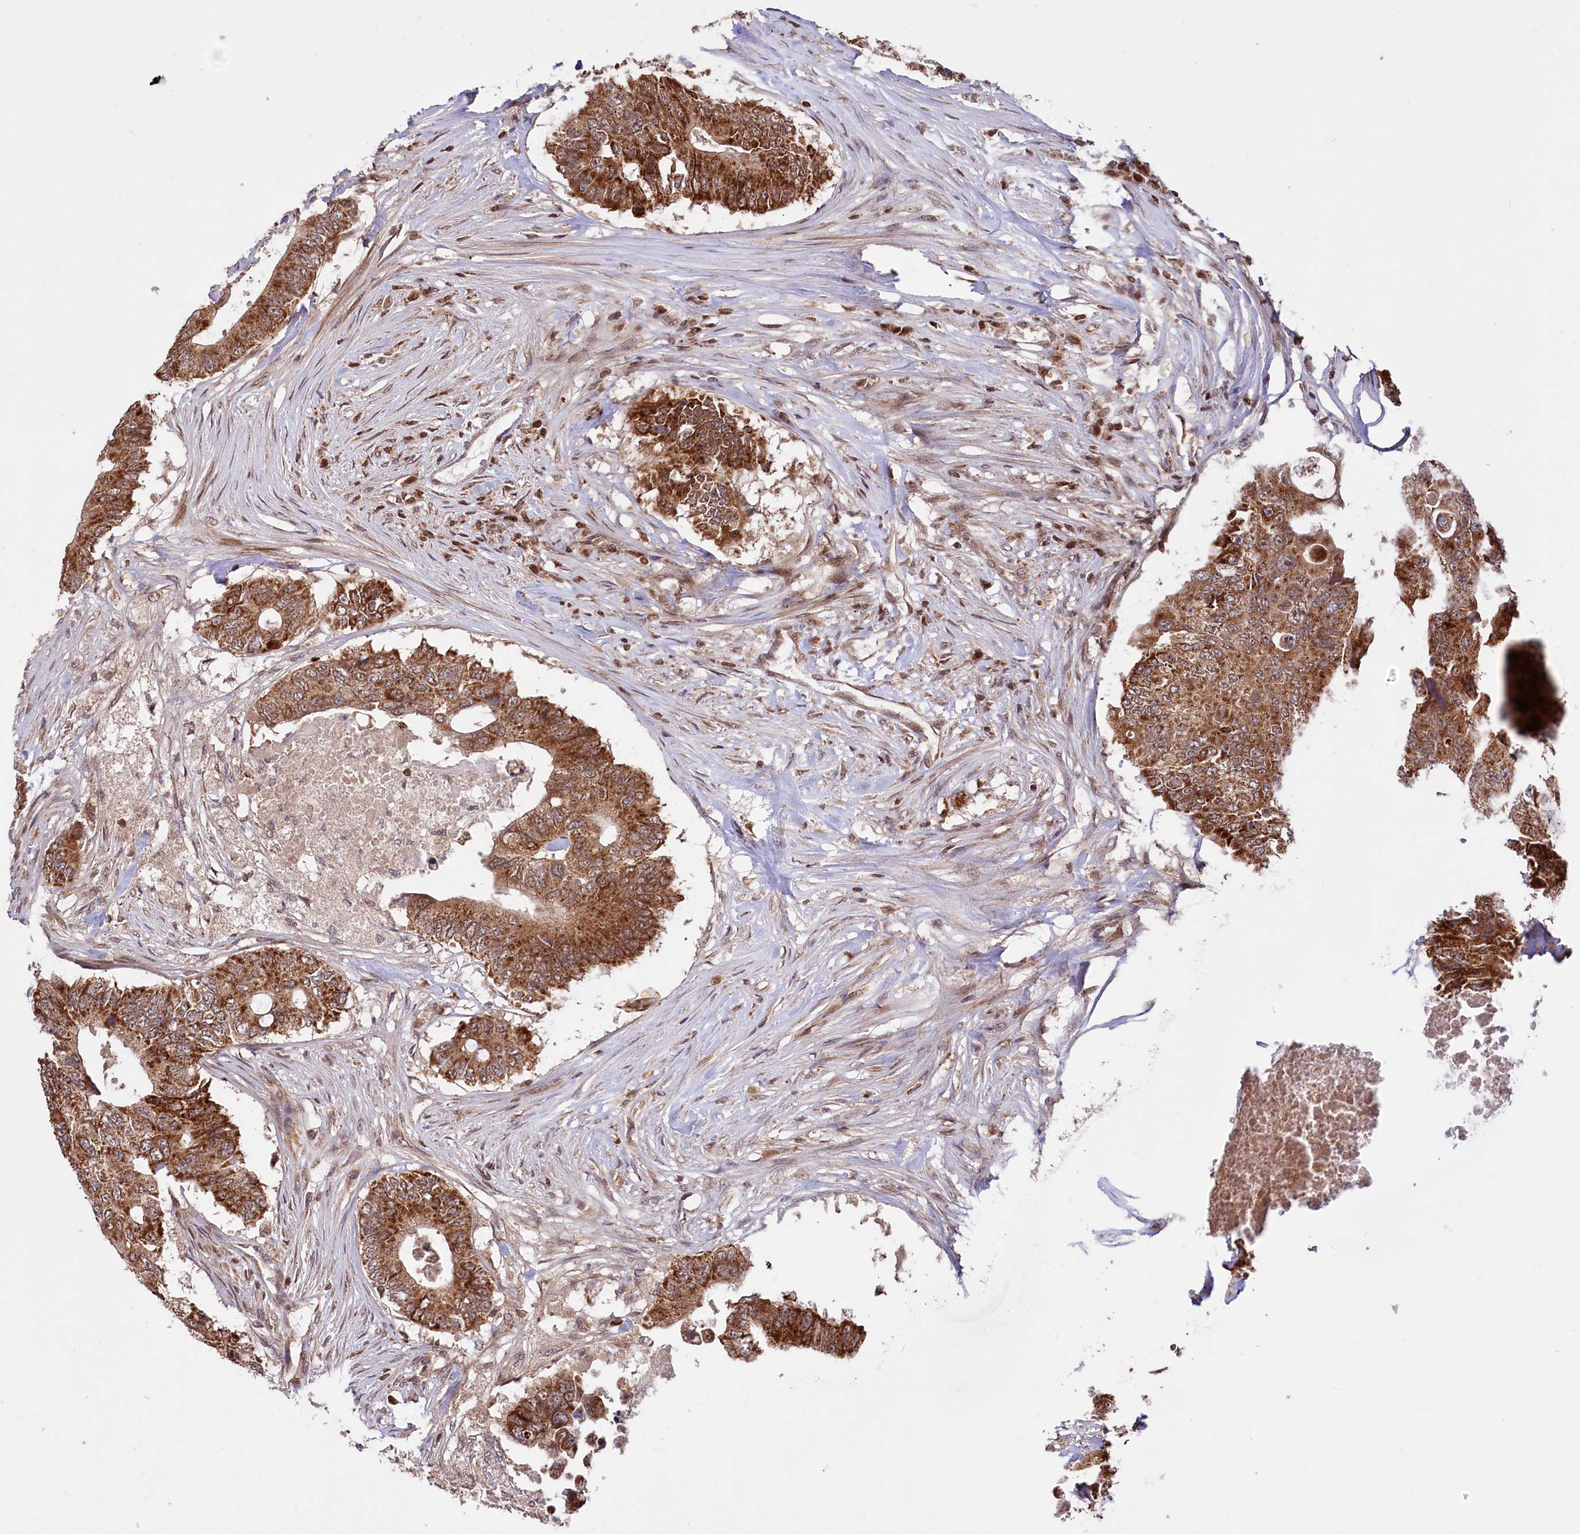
{"staining": {"intensity": "strong", "quantity": ">75%", "location": "cytoplasmic/membranous"}, "tissue": "colorectal cancer", "cell_type": "Tumor cells", "image_type": "cancer", "snomed": [{"axis": "morphology", "description": "Adenocarcinoma, NOS"}, {"axis": "topography", "description": "Colon"}], "caption": "Immunohistochemistry (IHC) (DAB (3,3'-diaminobenzidine)) staining of human colorectal cancer shows strong cytoplasmic/membranous protein expression in about >75% of tumor cells.", "gene": "PHC3", "patient": {"sex": "male", "age": 71}}